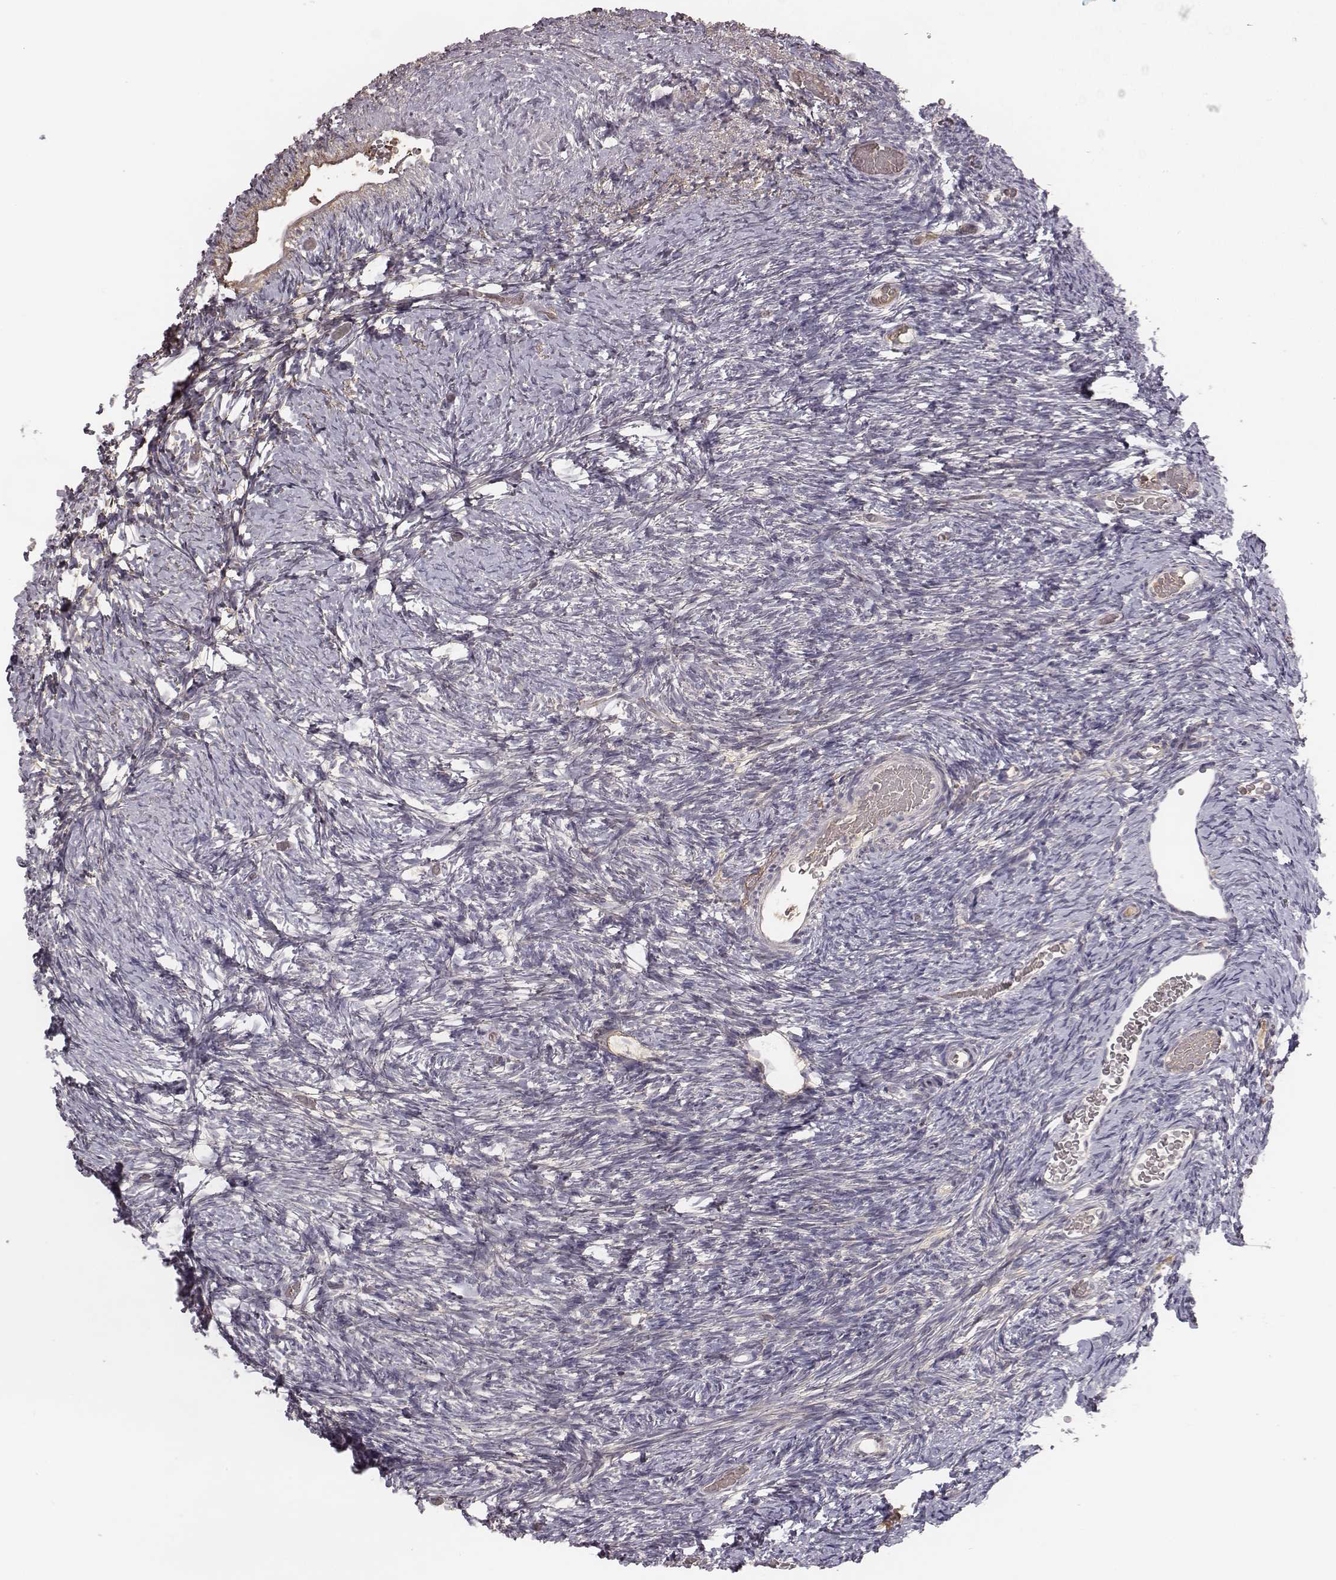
{"staining": {"intensity": "negative", "quantity": "none", "location": "none"}, "tissue": "ovary", "cell_type": "Follicle cells", "image_type": "normal", "snomed": [{"axis": "morphology", "description": "Normal tissue, NOS"}, {"axis": "topography", "description": "Ovary"}], "caption": "DAB (3,3'-diaminobenzidine) immunohistochemical staining of normal ovary reveals no significant staining in follicle cells. Nuclei are stained in blue.", "gene": "TLX3", "patient": {"sex": "female", "age": 39}}